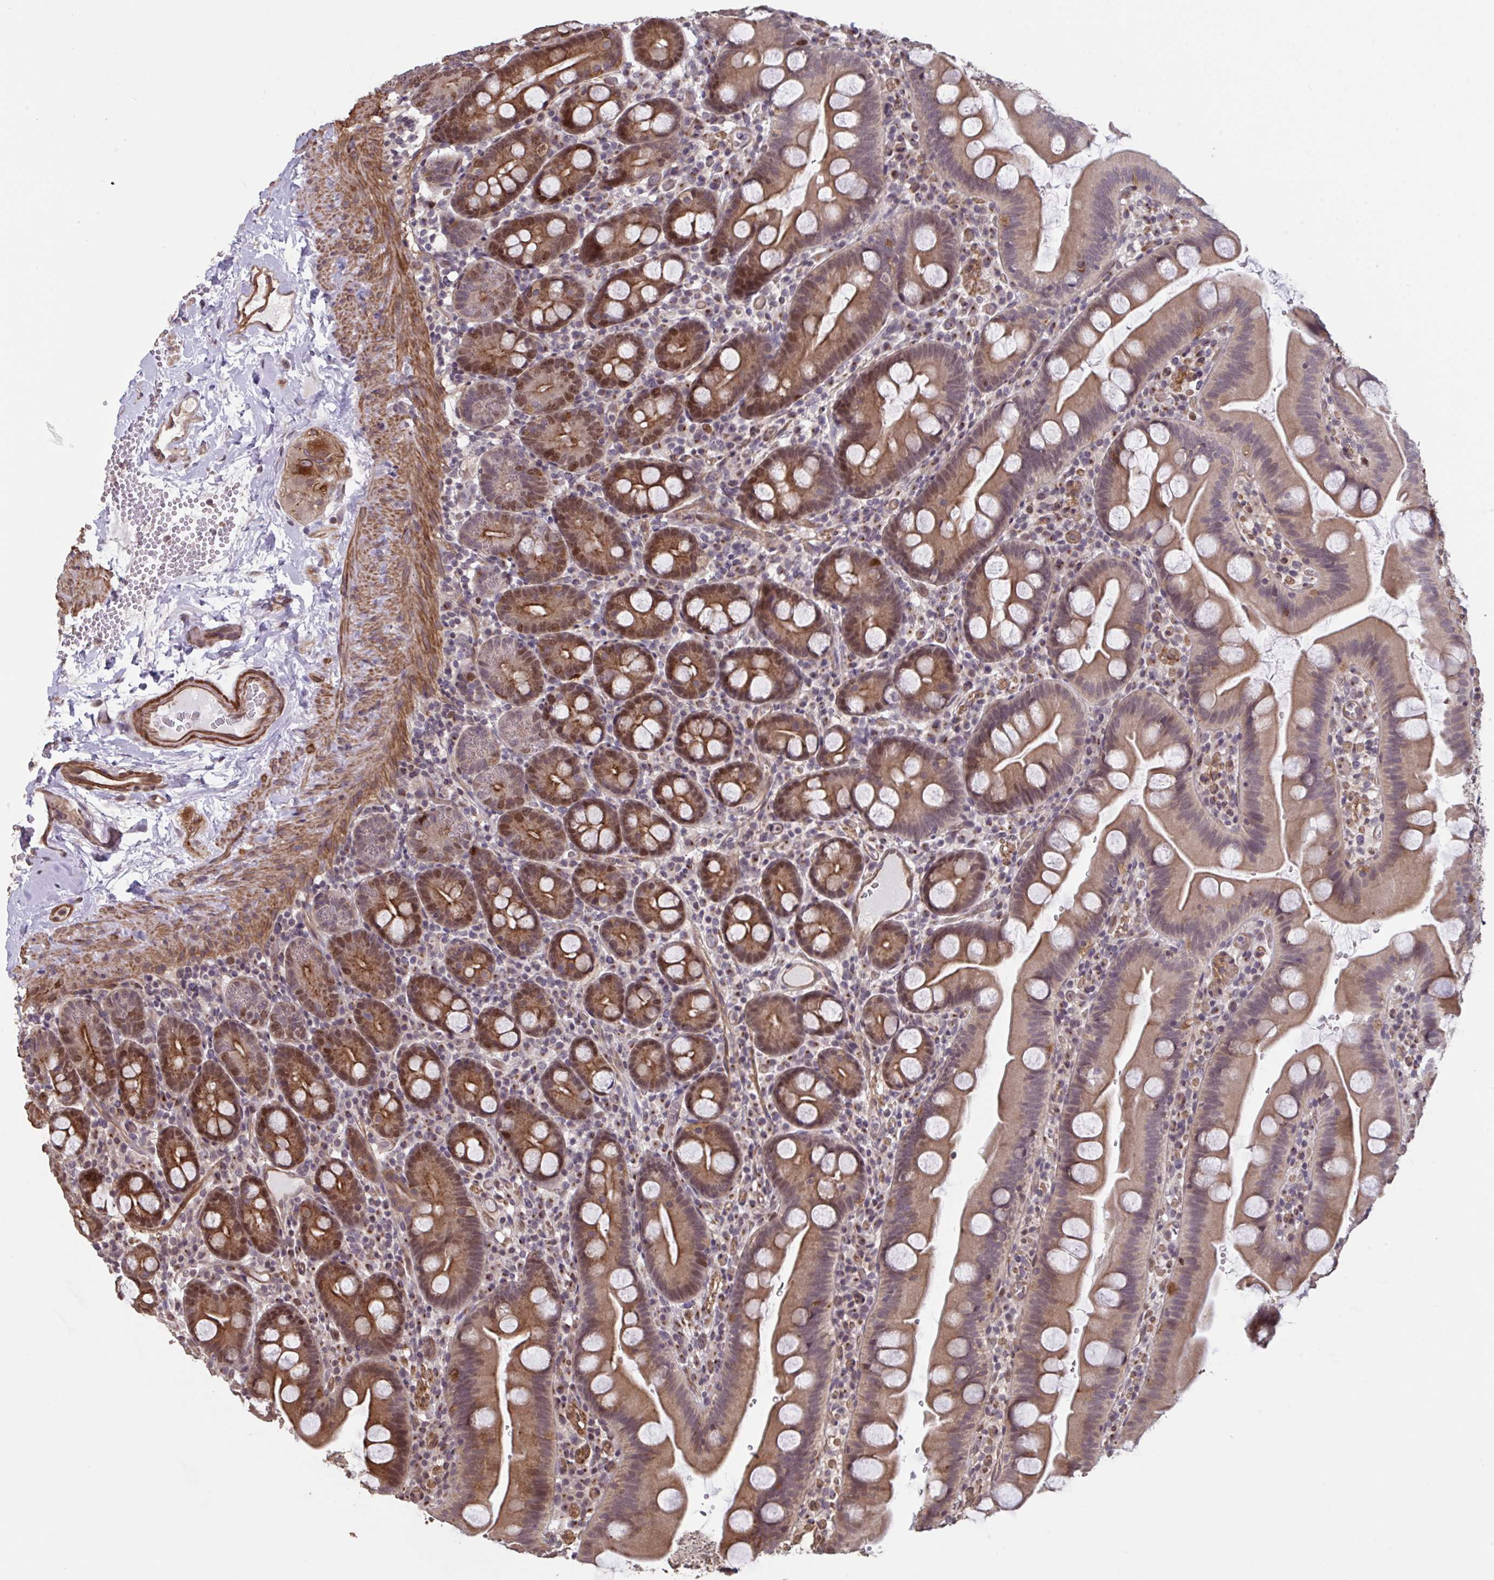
{"staining": {"intensity": "moderate", "quantity": ">75%", "location": "cytoplasmic/membranous,nuclear"}, "tissue": "small intestine", "cell_type": "Glandular cells", "image_type": "normal", "snomed": [{"axis": "morphology", "description": "Normal tissue, NOS"}, {"axis": "topography", "description": "Small intestine"}], "caption": "An immunohistochemistry (IHC) histopathology image of normal tissue is shown. Protein staining in brown labels moderate cytoplasmic/membranous,nuclear positivity in small intestine within glandular cells. (Stains: DAB in brown, nuclei in blue, Microscopy: brightfield microscopy at high magnification).", "gene": "IPO5", "patient": {"sex": "female", "age": 68}}